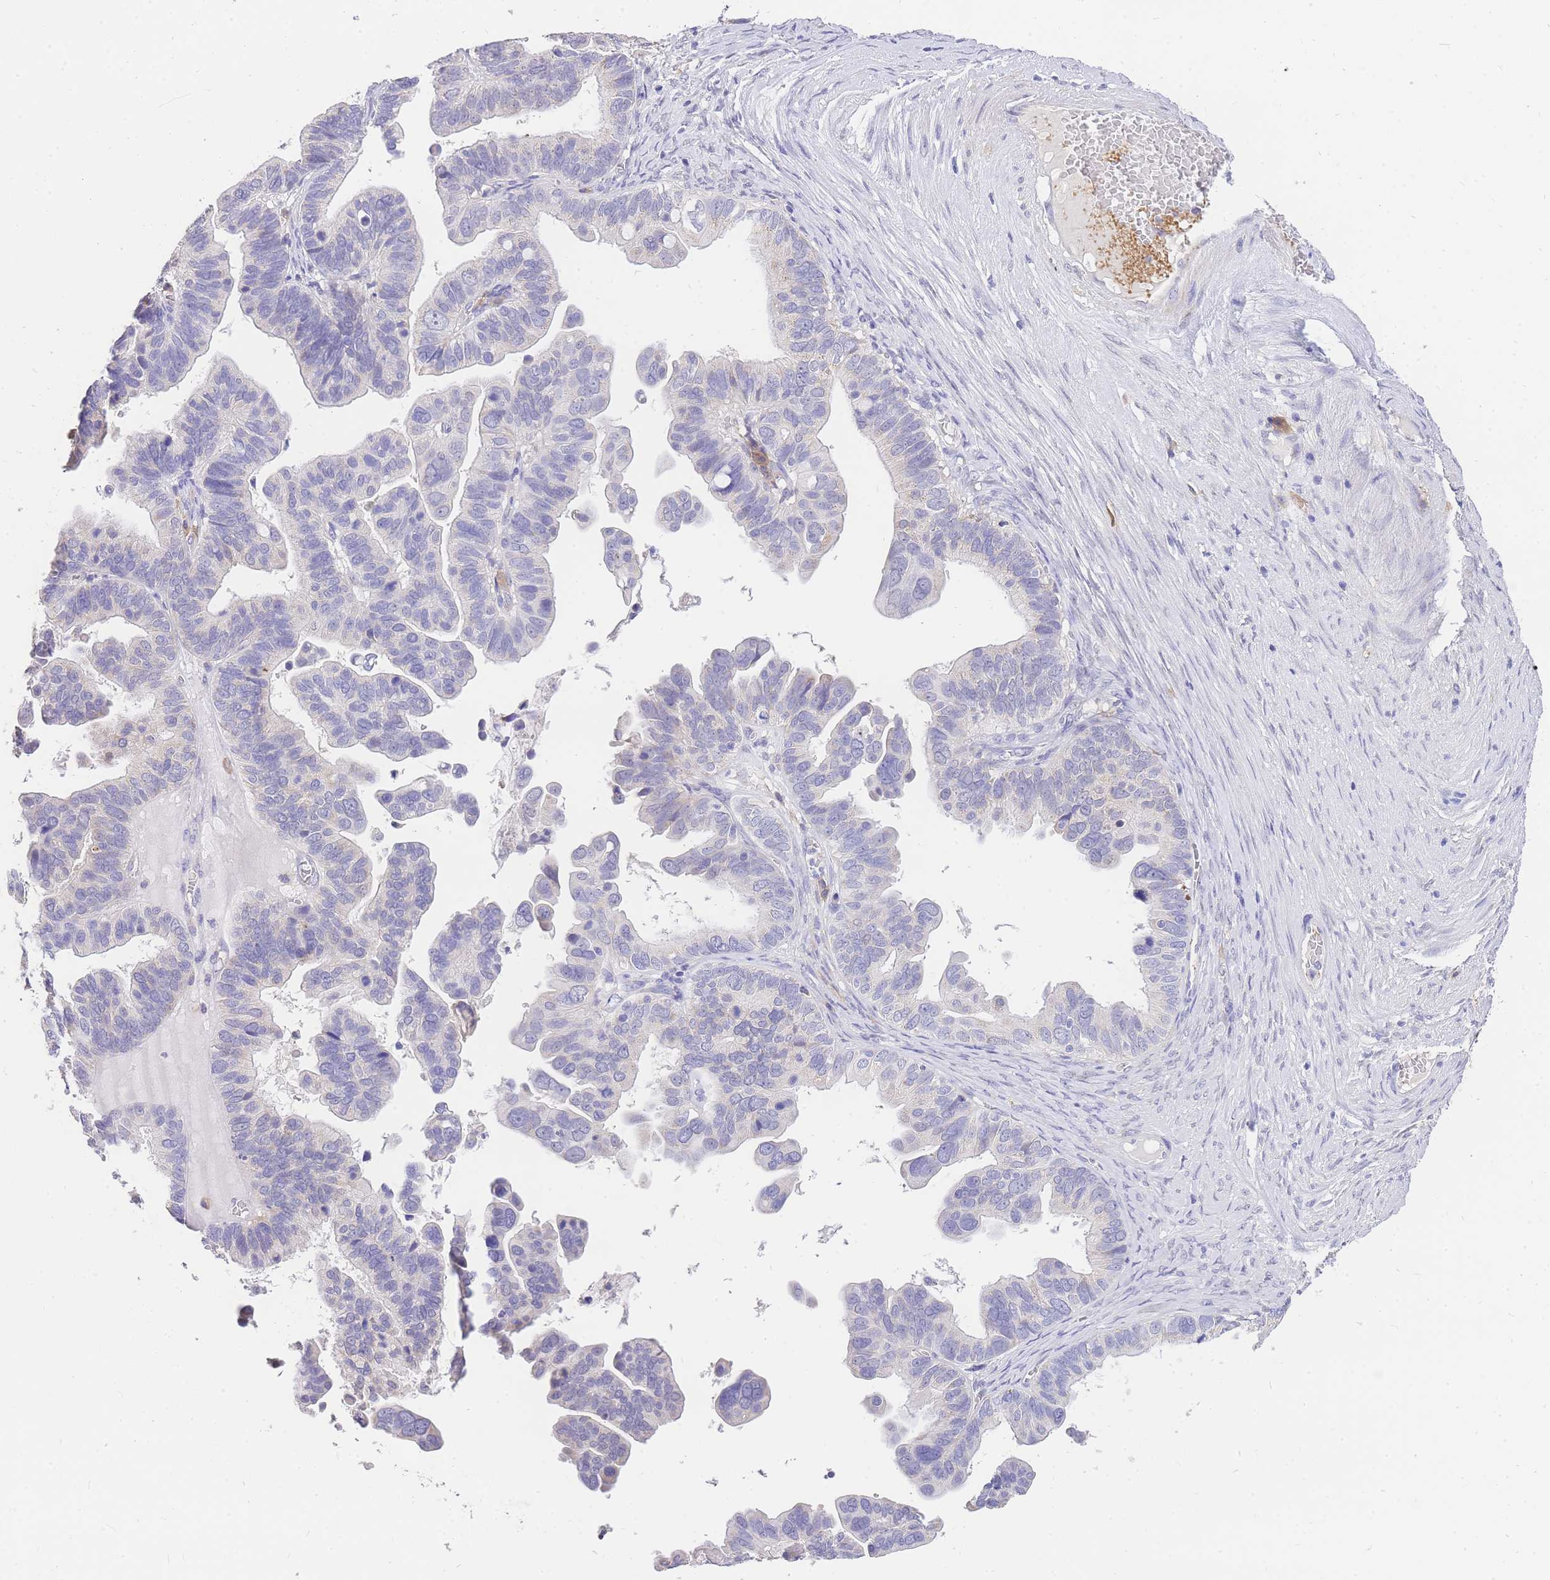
{"staining": {"intensity": "negative", "quantity": "none", "location": "none"}, "tissue": "ovarian cancer", "cell_type": "Tumor cells", "image_type": "cancer", "snomed": [{"axis": "morphology", "description": "Cystadenocarcinoma, serous, NOS"}, {"axis": "topography", "description": "Ovary"}], "caption": "High magnification brightfield microscopy of ovarian cancer stained with DAB (3,3'-diaminobenzidine) (brown) and counterstained with hematoxylin (blue): tumor cells show no significant positivity.", "gene": "C2orf88", "patient": {"sex": "female", "age": 56}}